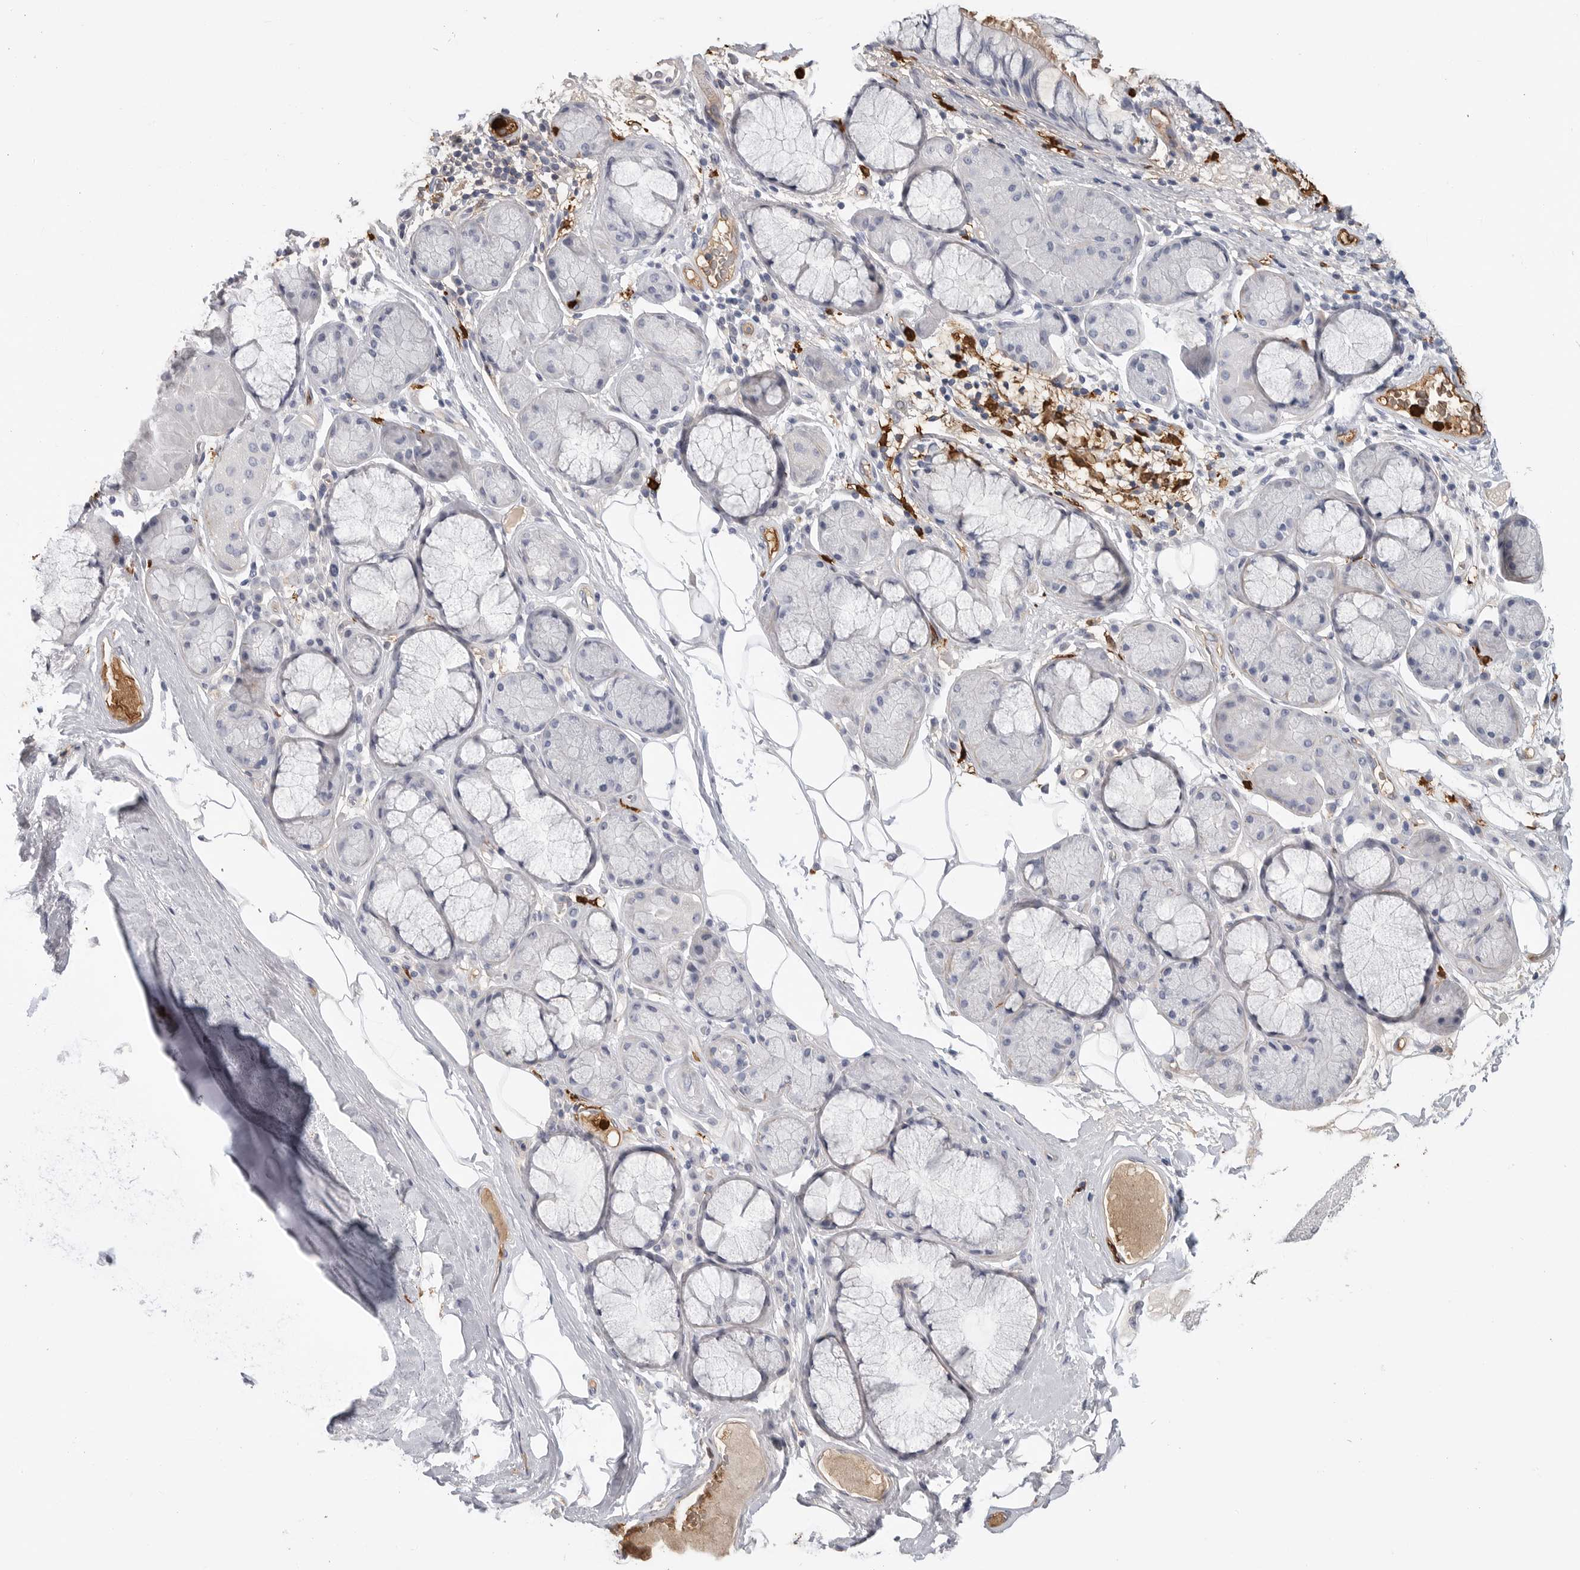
{"staining": {"intensity": "negative", "quantity": "none", "location": "none"}, "tissue": "adipose tissue", "cell_type": "Adipocytes", "image_type": "normal", "snomed": [{"axis": "morphology", "description": "Normal tissue, NOS"}, {"axis": "topography", "description": "Bronchus"}], "caption": "Micrograph shows no significant protein expression in adipocytes of normal adipose tissue. Brightfield microscopy of immunohistochemistry (IHC) stained with DAB (3,3'-diaminobenzidine) (brown) and hematoxylin (blue), captured at high magnification.", "gene": "CYB561D1", "patient": {"sex": "male", "age": 66}}